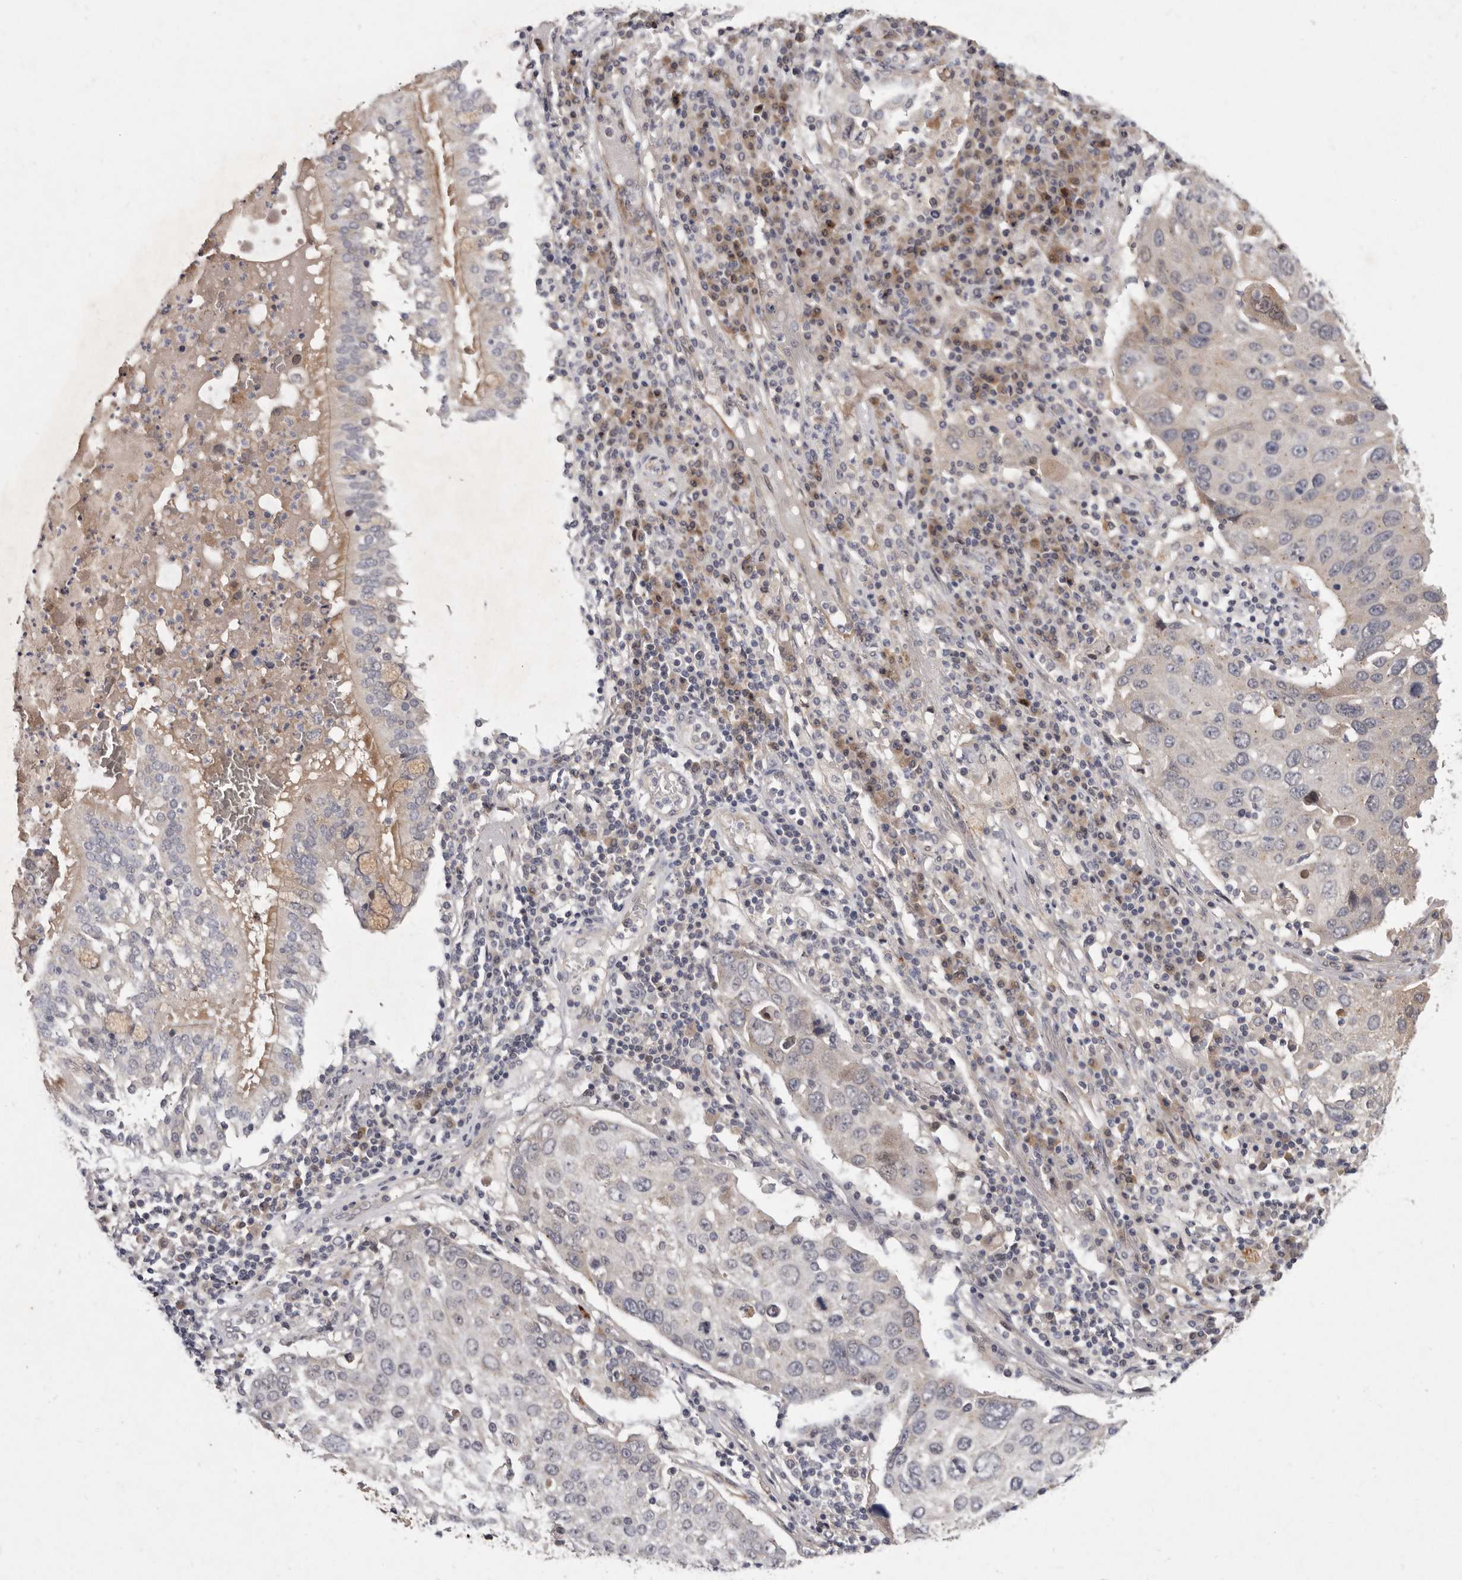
{"staining": {"intensity": "negative", "quantity": "none", "location": "none"}, "tissue": "lung cancer", "cell_type": "Tumor cells", "image_type": "cancer", "snomed": [{"axis": "morphology", "description": "Squamous cell carcinoma, NOS"}, {"axis": "topography", "description": "Lung"}], "caption": "Tumor cells show no significant protein staining in lung cancer.", "gene": "SLC22A1", "patient": {"sex": "male", "age": 65}}